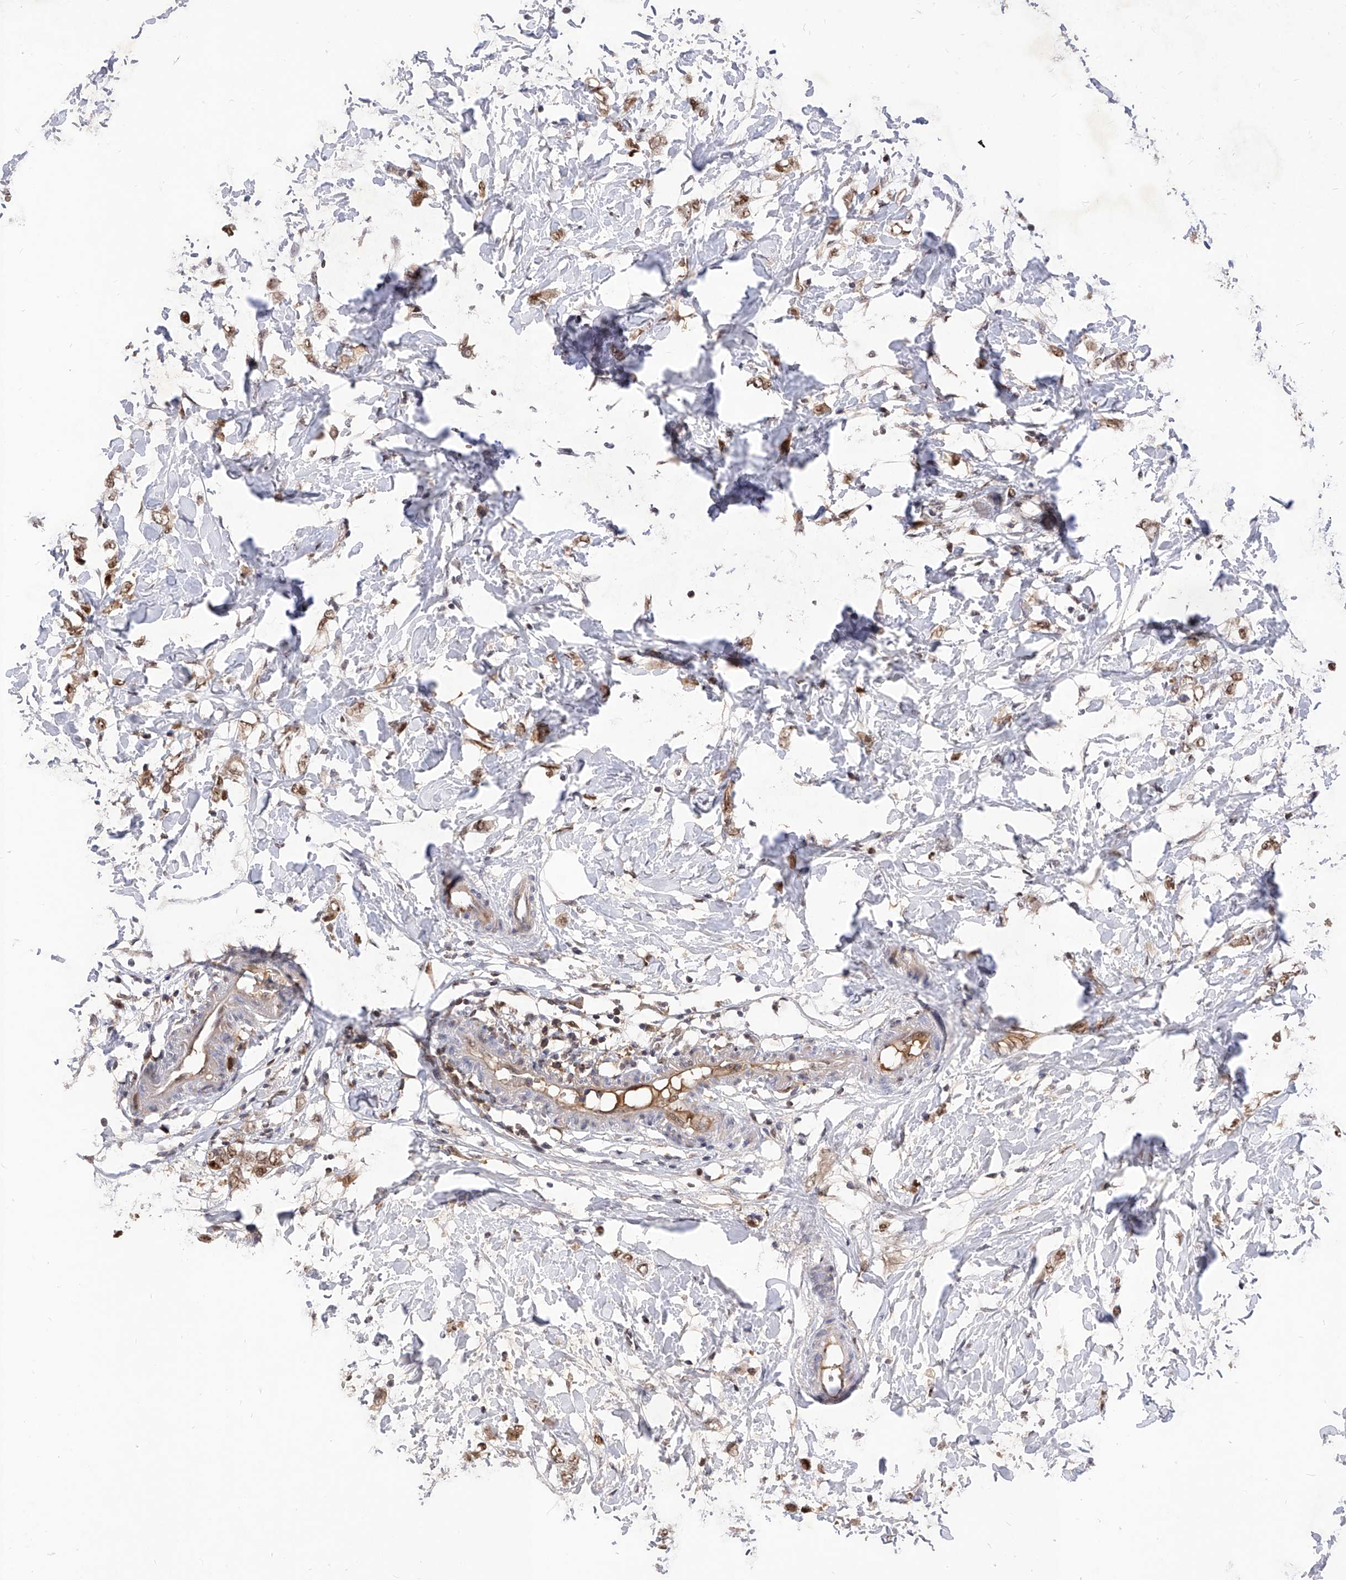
{"staining": {"intensity": "moderate", "quantity": ">75%", "location": "cytoplasmic/membranous,nuclear"}, "tissue": "breast cancer", "cell_type": "Tumor cells", "image_type": "cancer", "snomed": [{"axis": "morphology", "description": "Normal tissue, NOS"}, {"axis": "morphology", "description": "Lobular carcinoma"}, {"axis": "topography", "description": "Breast"}], "caption": "Approximately >75% of tumor cells in breast cancer (lobular carcinoma) demonstrate moderate cytoplasmic/membranous and nuclear protein positivity as visualized by brown immunohistochemical staining.", "gene": "LGR4", "patient": {"sex": "female", "age": 47}}